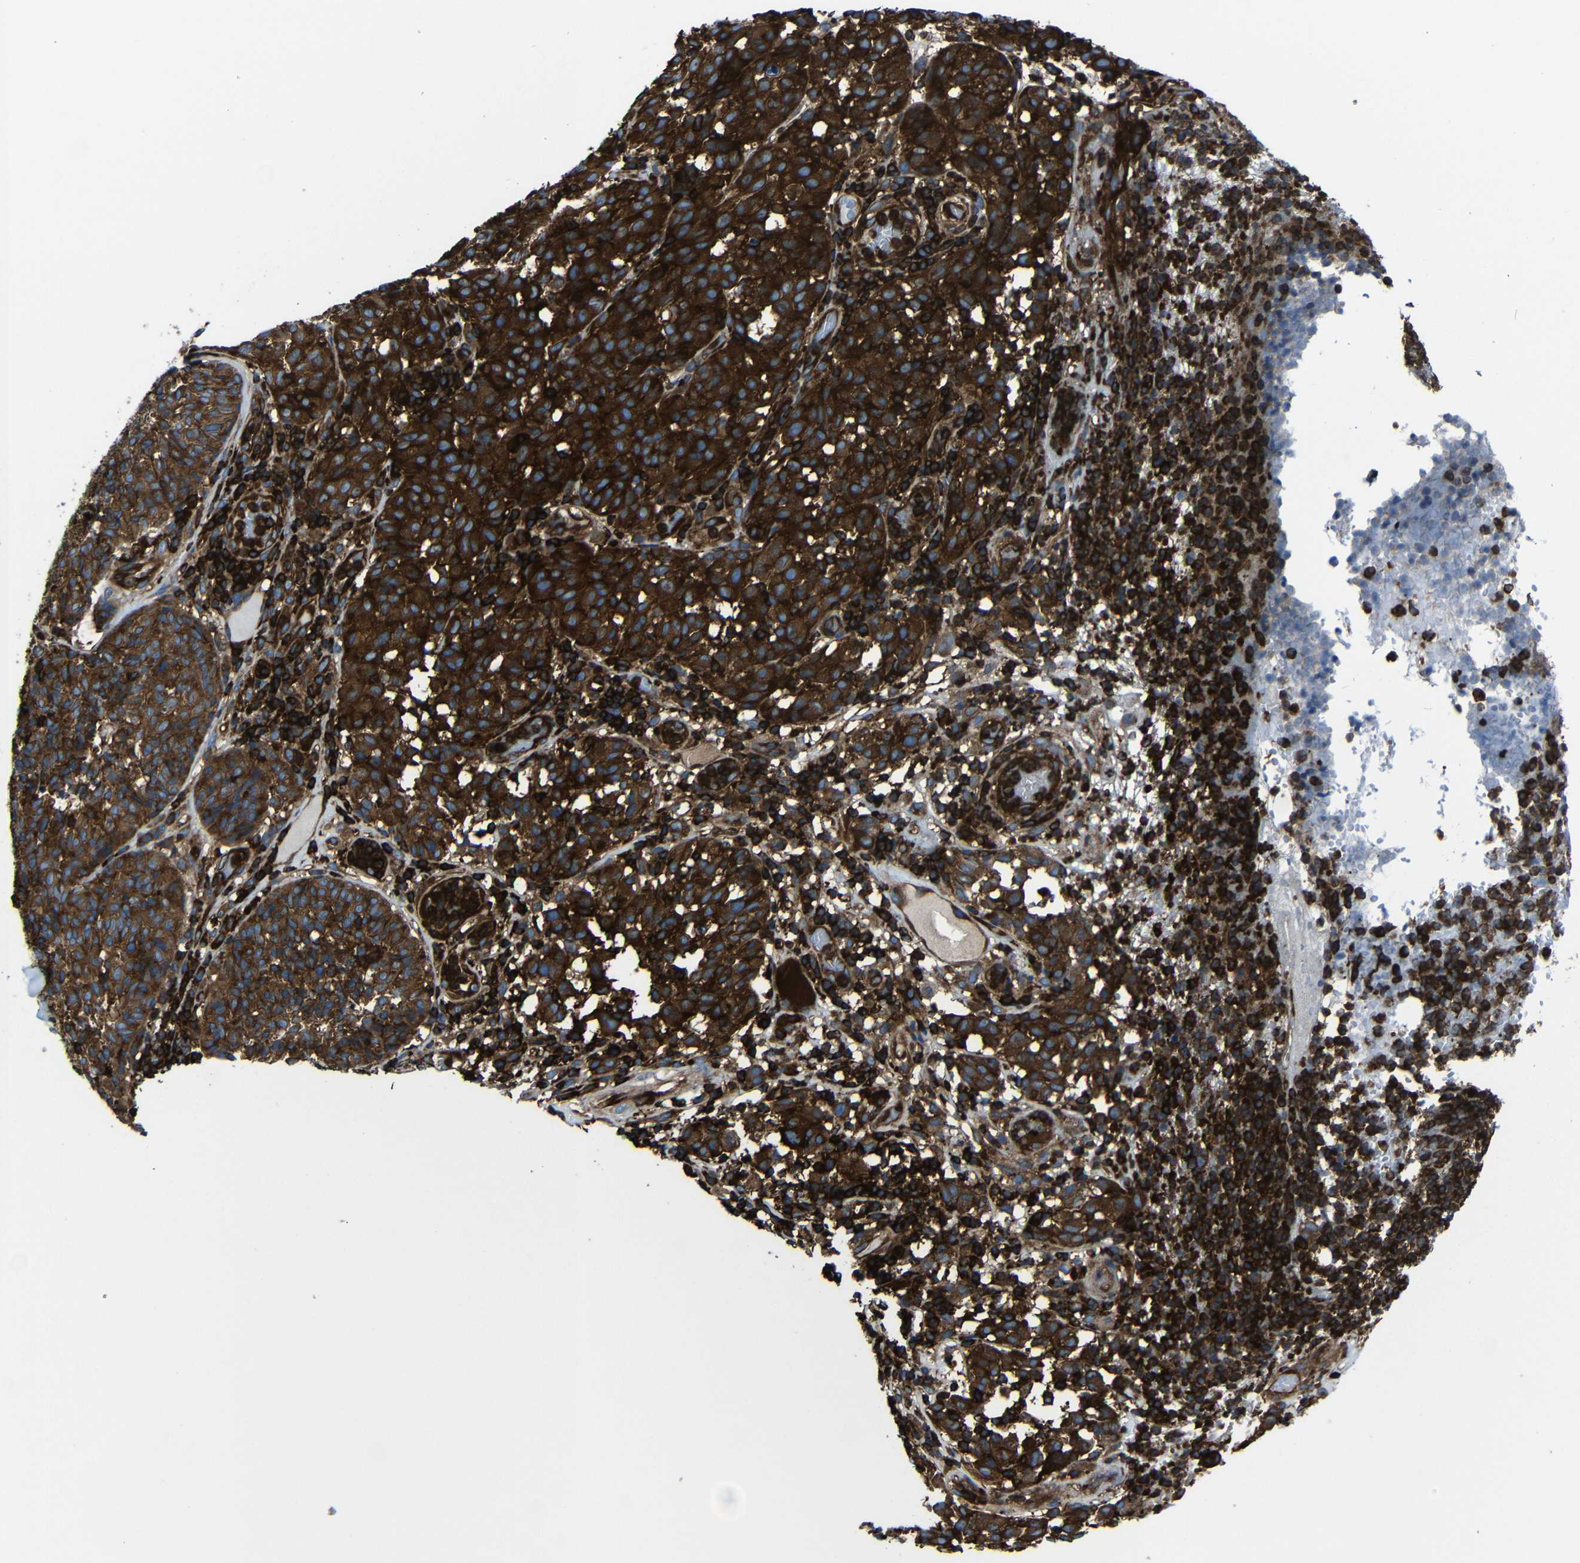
{"staining": {"intensity": "strong", "quantity": ">75%", "location": "cytoplasmic/membranous"}, "tissue": "melanoma", "cell_type": "Tumor cells", "image_type": "cancer", "snomed": [{"axis": "morphology", "description": "Malignant melanoma, NOS"}, {"axis": "topography", "description": "Skin"}], "caption": "DAB (3,3'-diaminobenzidine) immunohistochemical staining of human malignant melanoma demonstrates strong cytoplasmic/membranous protein expression in approximately >75% of tumor cells.", "gene": "ARHGEF1", "patient": {"sex": "female", "age": 46}}